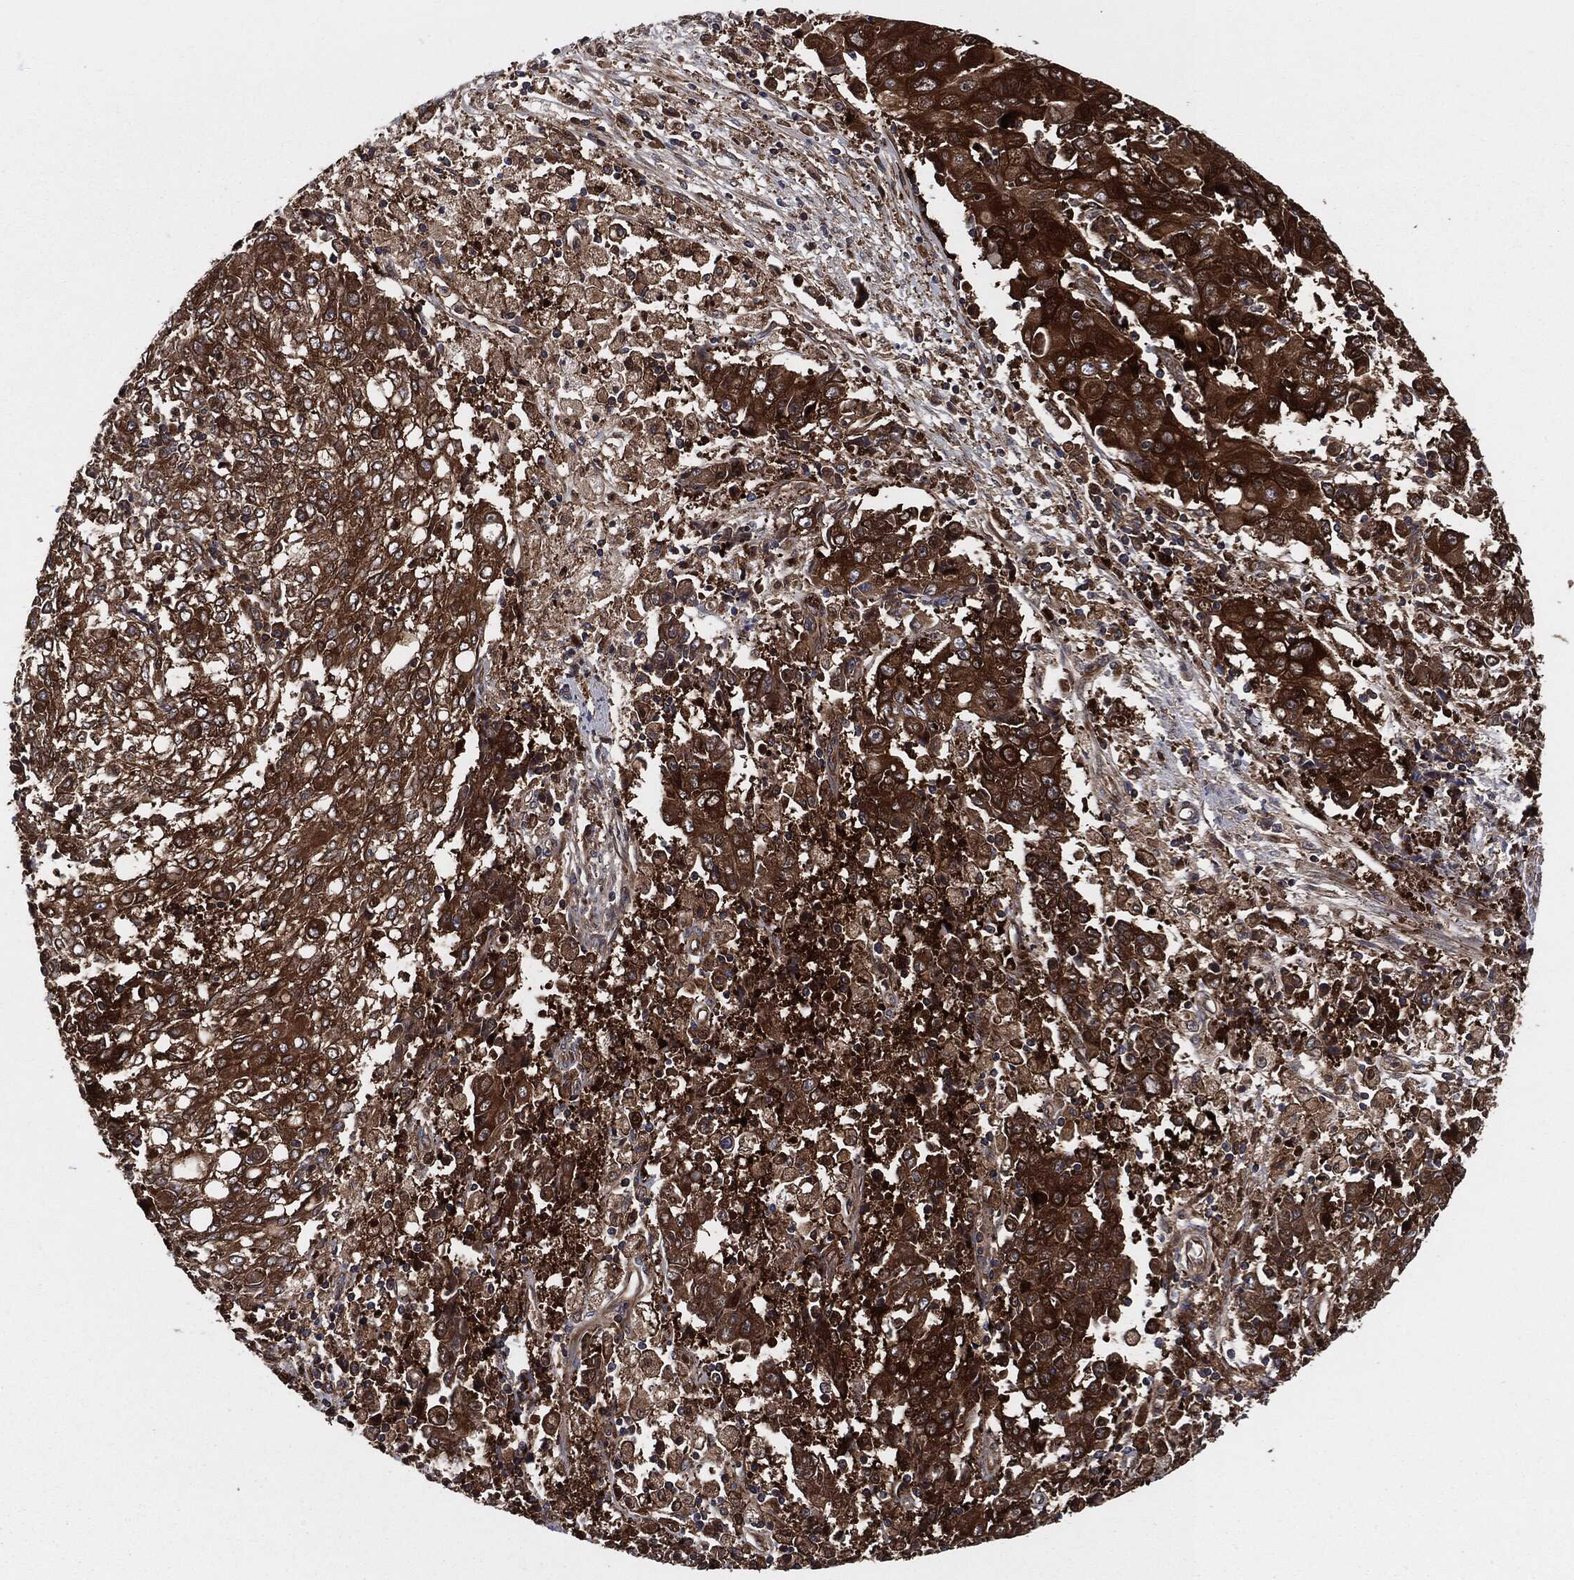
{"staining": {"intensity": "strong", "quantity": ">75%", "location": "cytoplasmic/membranous"}, "tissue": "ovarian cancer", "cell_type": "Tumor cells", "image_type": "cancer", "snomed": [{"axis": "morphology", "description": "Carcinoma, endometroid"}, {"axis": "topography", "description": "Ovary"}], "caption": "Immunohistochemical staining of human endometroid carcinoma (ovarian) reveals high levels of strong cytoplasmic/membranous protein expression in about >75% of tumor cells. Nuclei are stained in blue.", "gene": "XPNPEP1", "patient": {"sex": "female", "age": 42}}